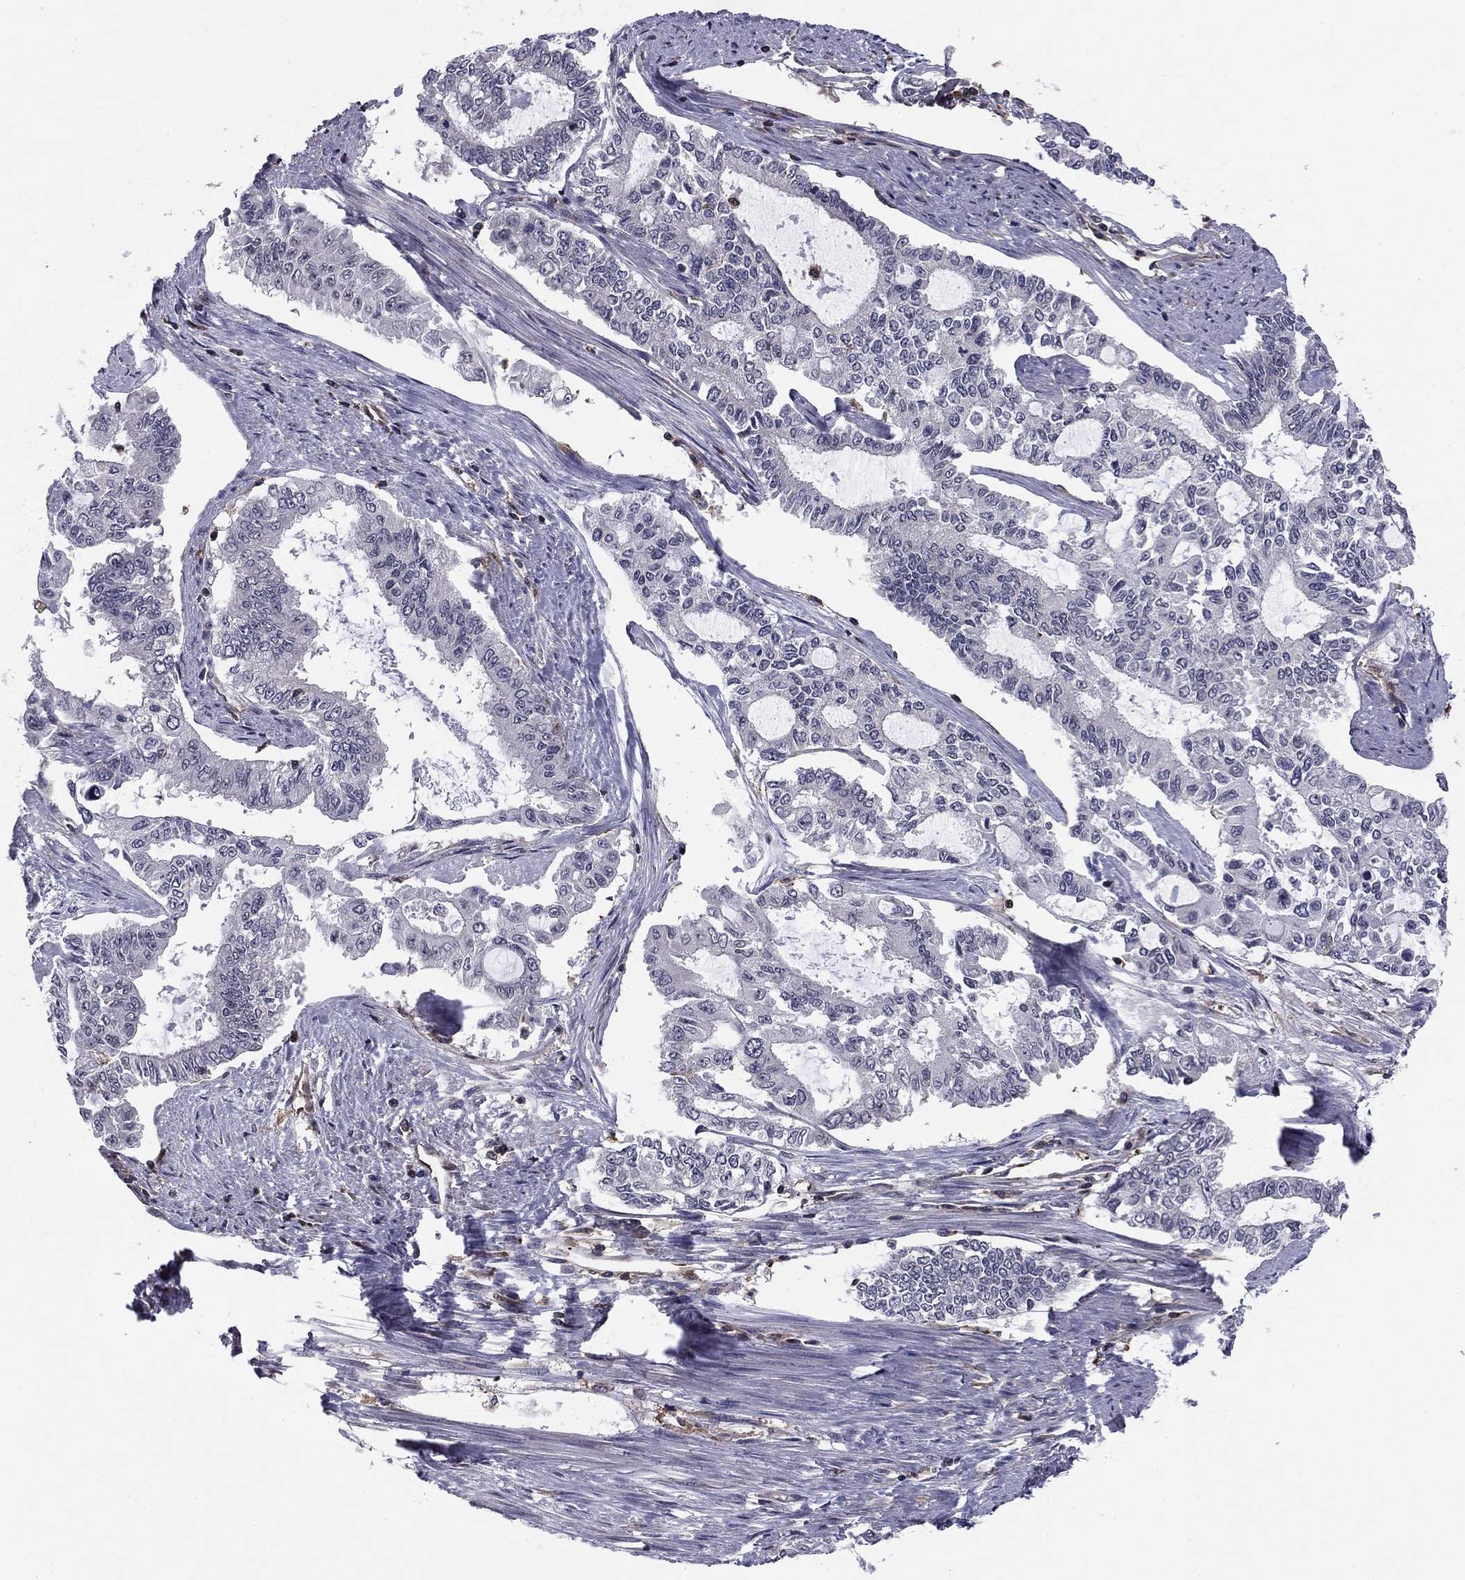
{"staining": {"intensity": "negative", "quantity": "none", "location": "none"}, "tissue": "endometrial cancer", "cell_type": "Tumor cells", "image_type": "cancer", "snomed": [{"axis": "morphology", "description": "Adenocarcinoma, NOS"}, {"axis": "topography", "description": "Uterus"}], "caption": "Immunohistochemistry (IHC) photomicrograph of adenocarcinoma (endometrial) stained for a protein (brown), which demonstrates no staining in tumor cells. (DAB immunohistochemistry, high magnification).", "gene": "PLCB2", "patient": {"sex": "female", "age": 59}}